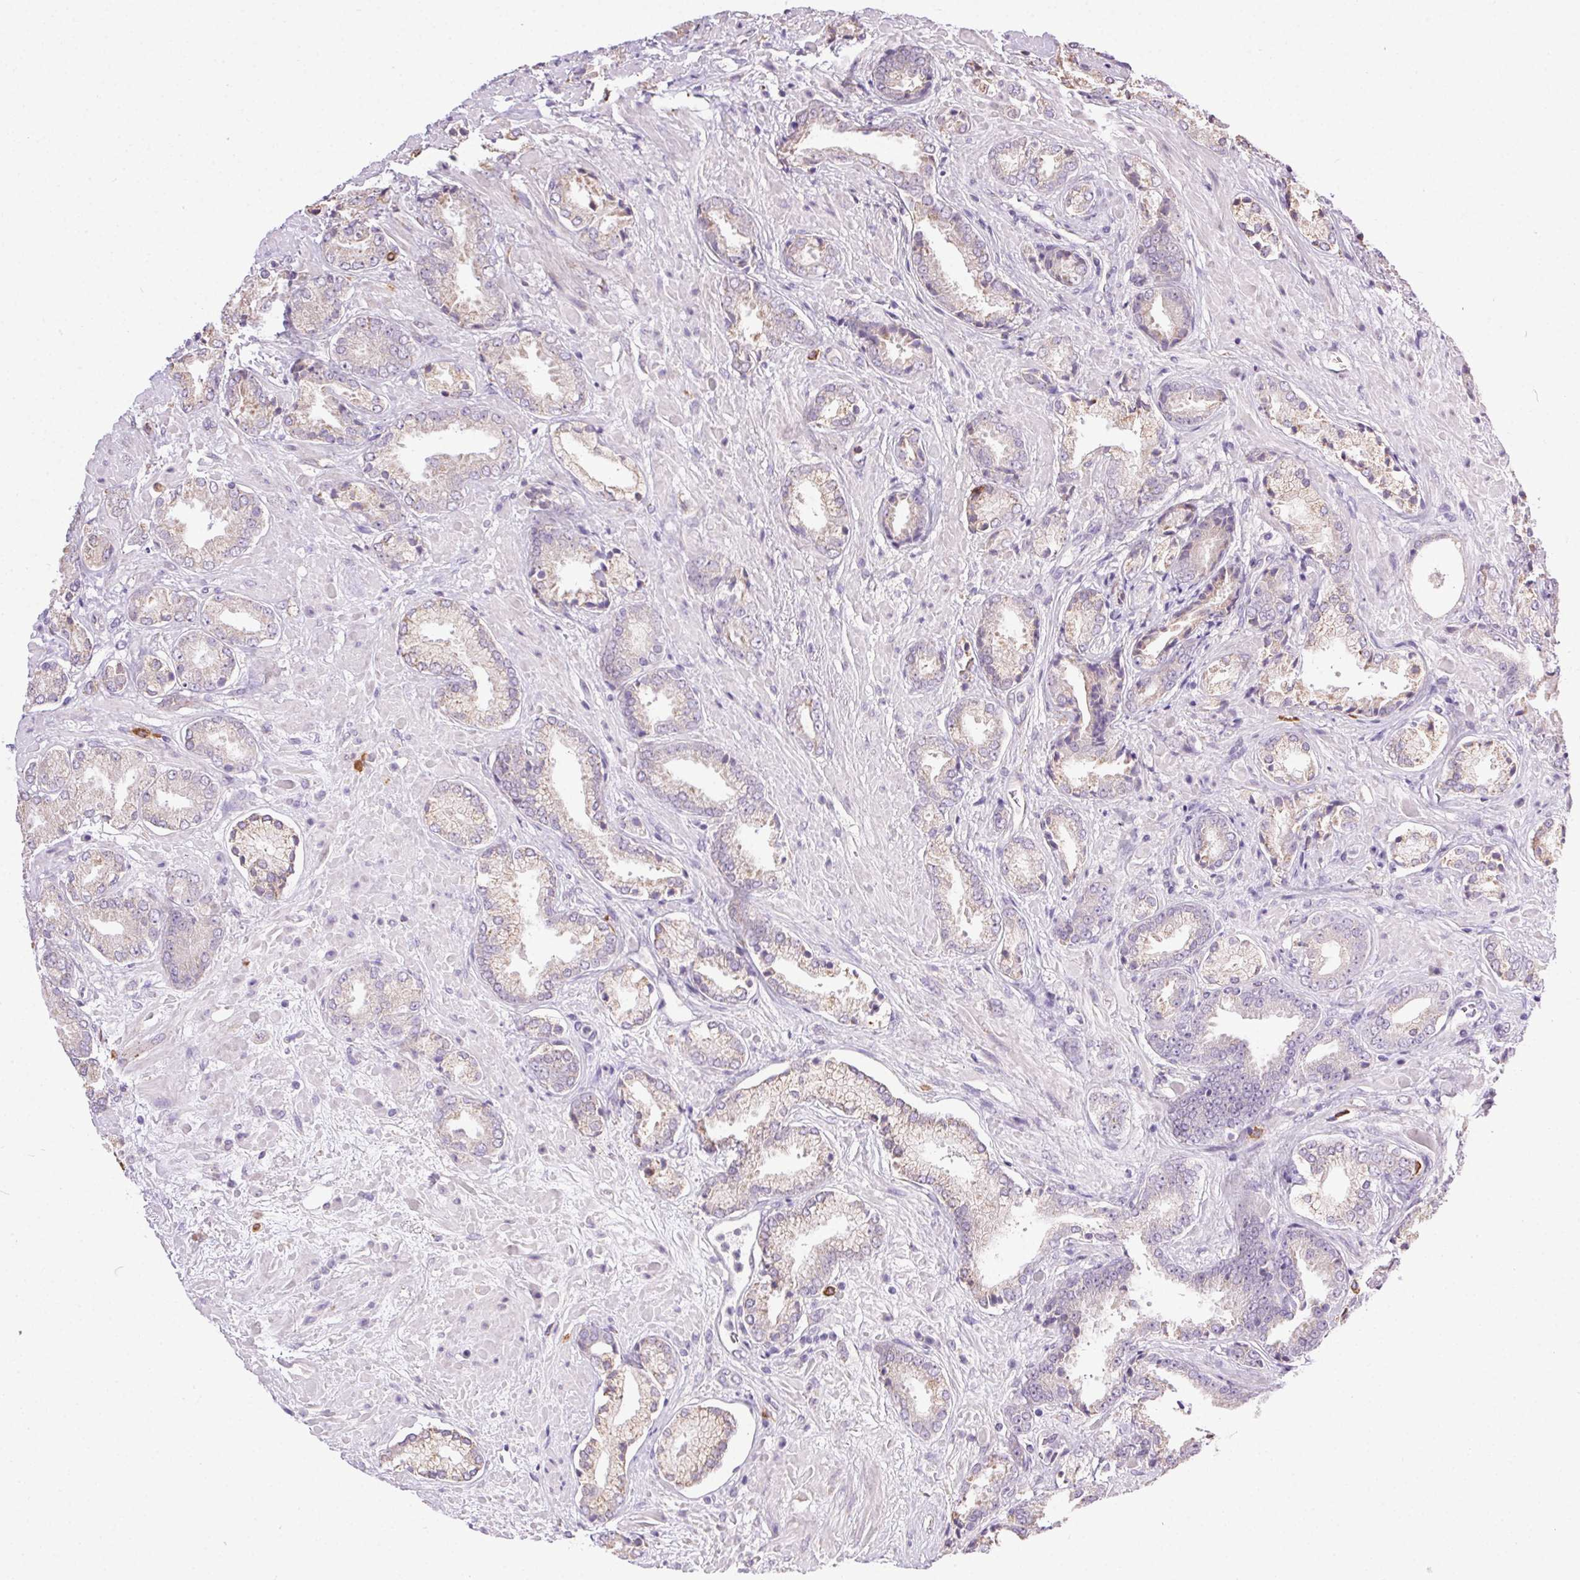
{"staining": {"intensity": "negative", "quantity": "none", "location": "none"}, "tissue": "prostate cancer", "cell_type": "Tumor cells", "image_type": "cancer", "snomed": [{"axis": "morphology", "description": "Adenocarcinoma, High grade"}, {"axis": "topography", "description": "Prostate"}], "caption": "This micrograph is of high-grade adenocarcinoma (prostate) stained with immunohistochemistry (IHC) to label a protein in brown with the nuclei are counter-stained blue. There is no positivity in tumor cells. (IHC, brightfield microscopy, high magnification).", "gene": "SNX31", "patient": {"sex": "male", "age": 56}}